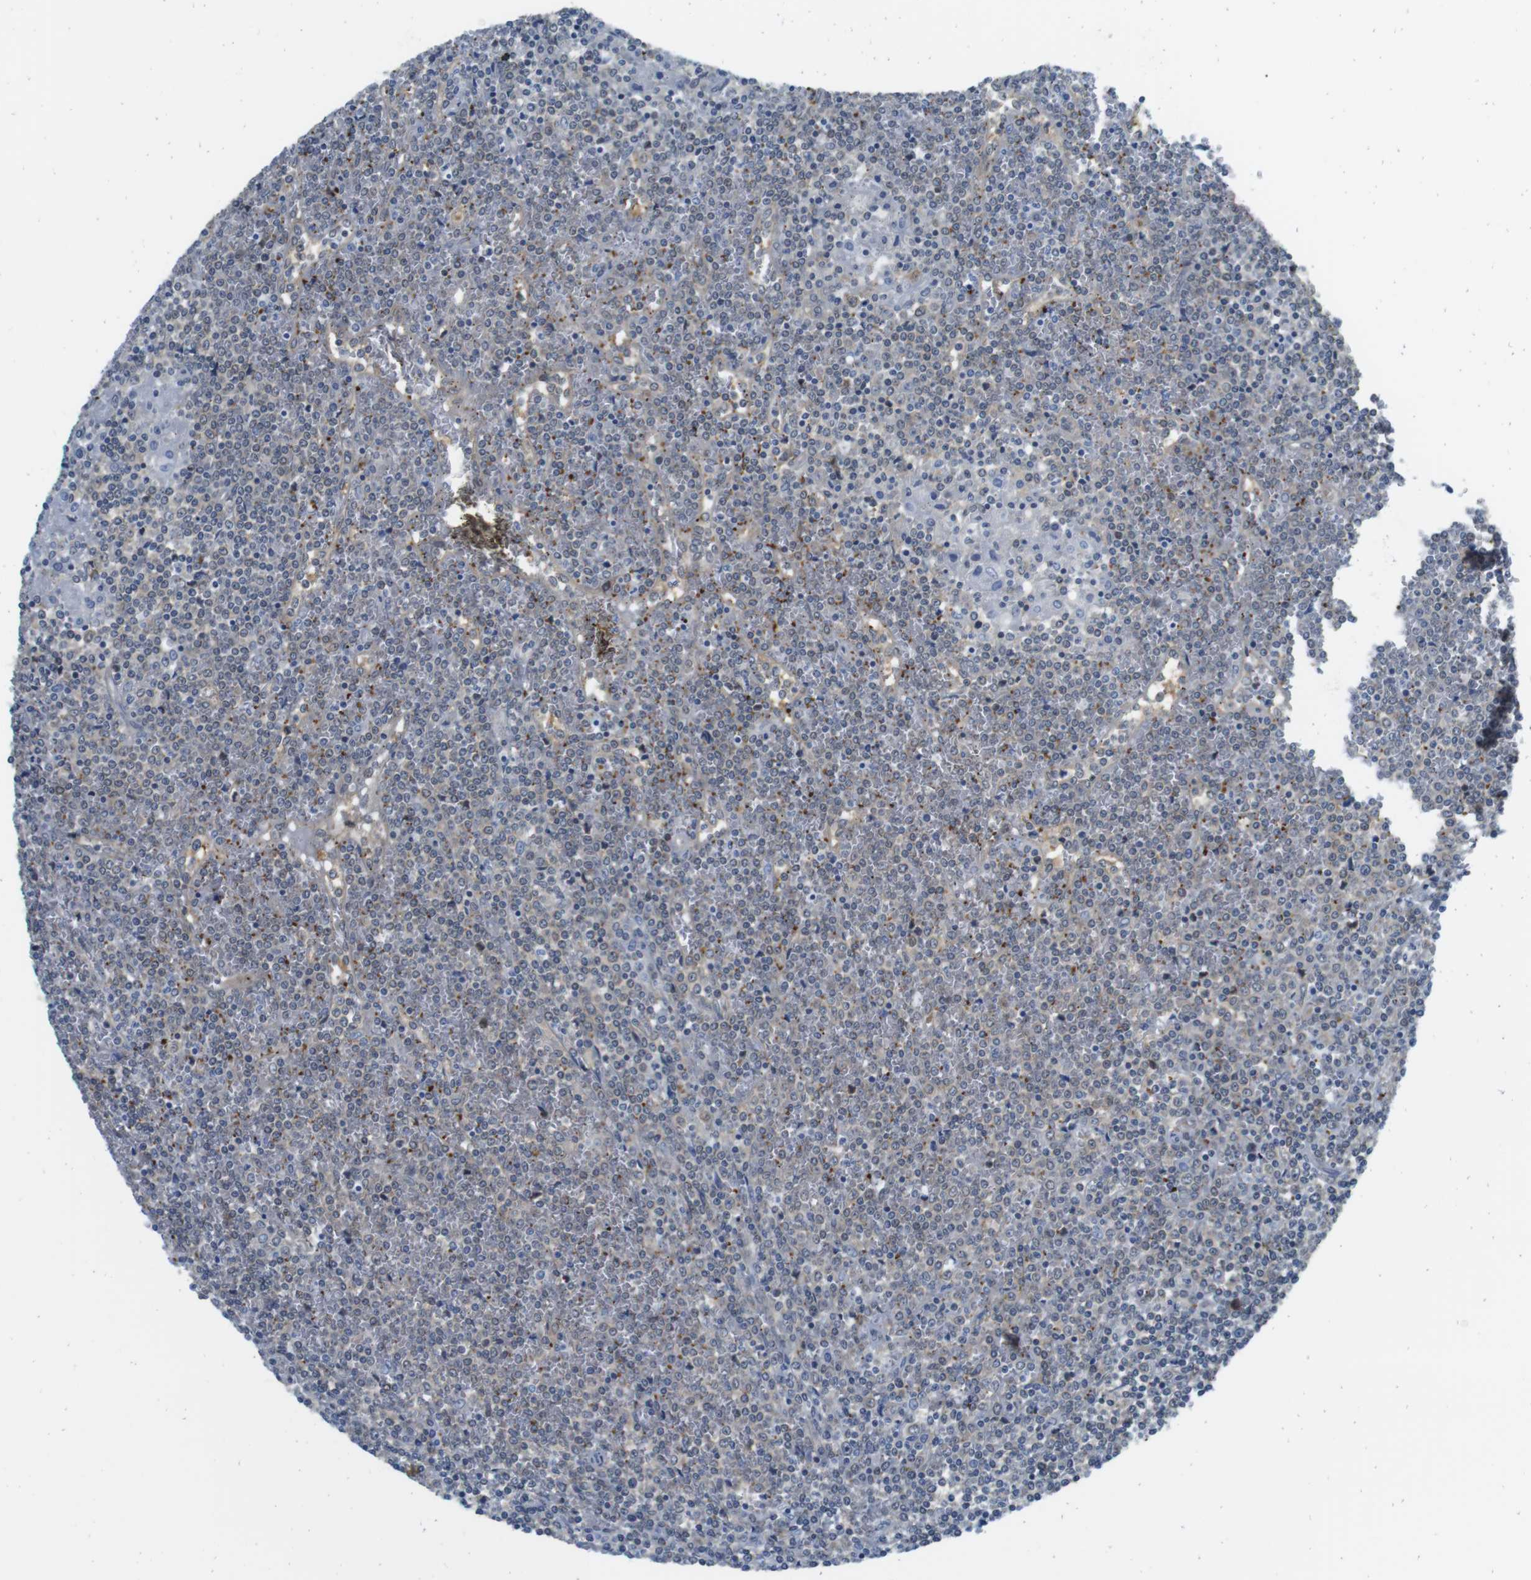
{"staining": {"intensity": "negative", "quantity": "none", "location": "none"}, "tissue": "lymphoma", "cell_type": "Tumor cells", "image_type": "cancer", "snomed": [{"axis": "morphology", "description": "Malignant lymphoma, non-Hodgkin's type, Low grade"}, {"axis": "topography", "description": "Spleen"}], "caption": "This histopathology image is of malignant lymphoma, non-Hodgkin's type (low-grade) stained with immunohistochemistry (IHC) to label a protein in brown with the nuclei are counter-stained blue. There is no staining in tumor cells.", "gene": "CASP2", "patient": {"sex": "female", "age": 19}}